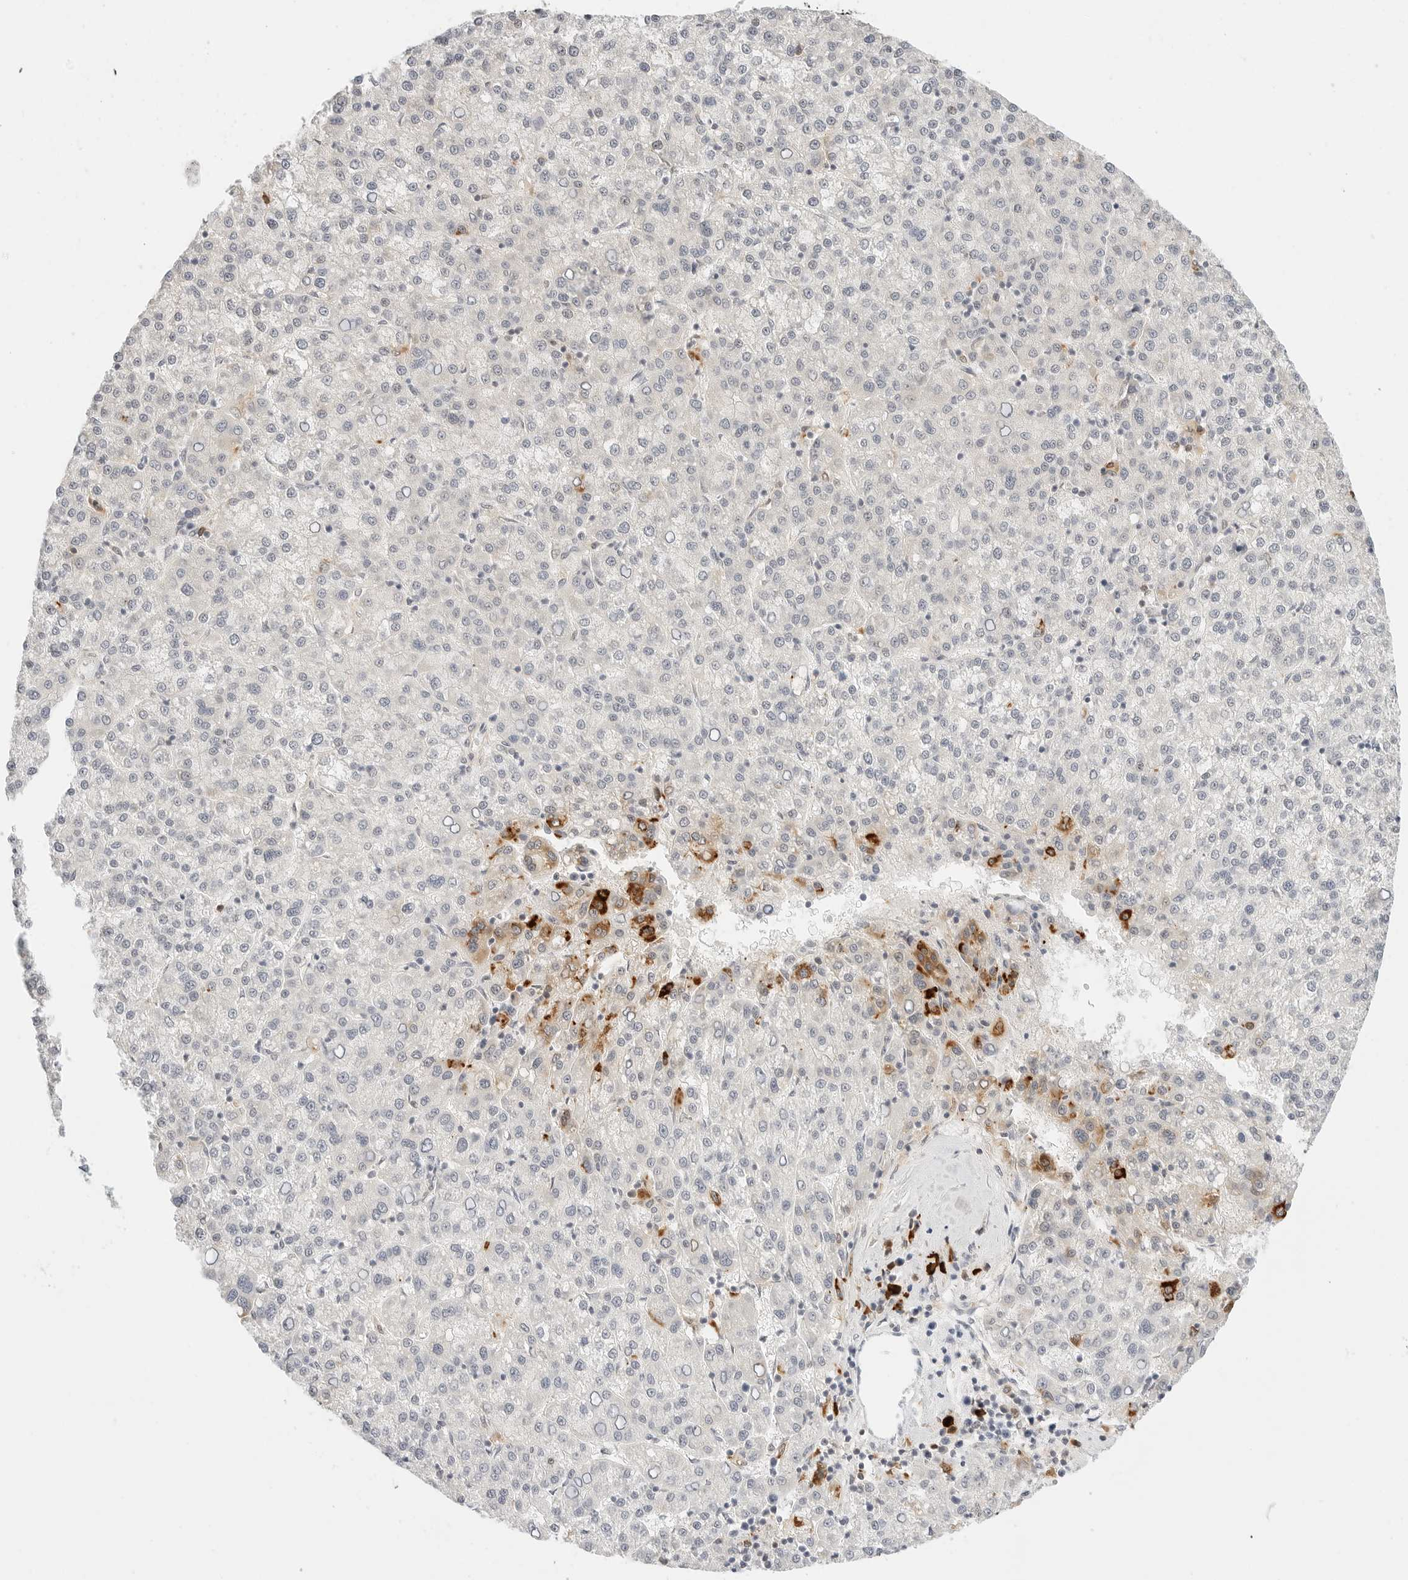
{"staining": {"intensity": "moderate", "quantity": "<25%", "location": "cytoplasmic/membranous"}, "tissue": "liver cancer", "cell_type": "Tumor cells", "image_type": "cancer", "snomed": [{"axis": "morphology", "description": "Carcinoma, Hepatocellular, NOS"}, {"axis": "topography", "description": "Liver"}], "caption": "The photomicrograph demonstrates staining of liver cancer (hepatocellular carcinoma), revealing moderate cytoplasmic/membranous protein expression (brown color) within tumor cells. The protein is shown in brown color, while the nuclei are stained blue.", "gene": "TEKT2", "patient": {"sex": "female", "age": 58}}